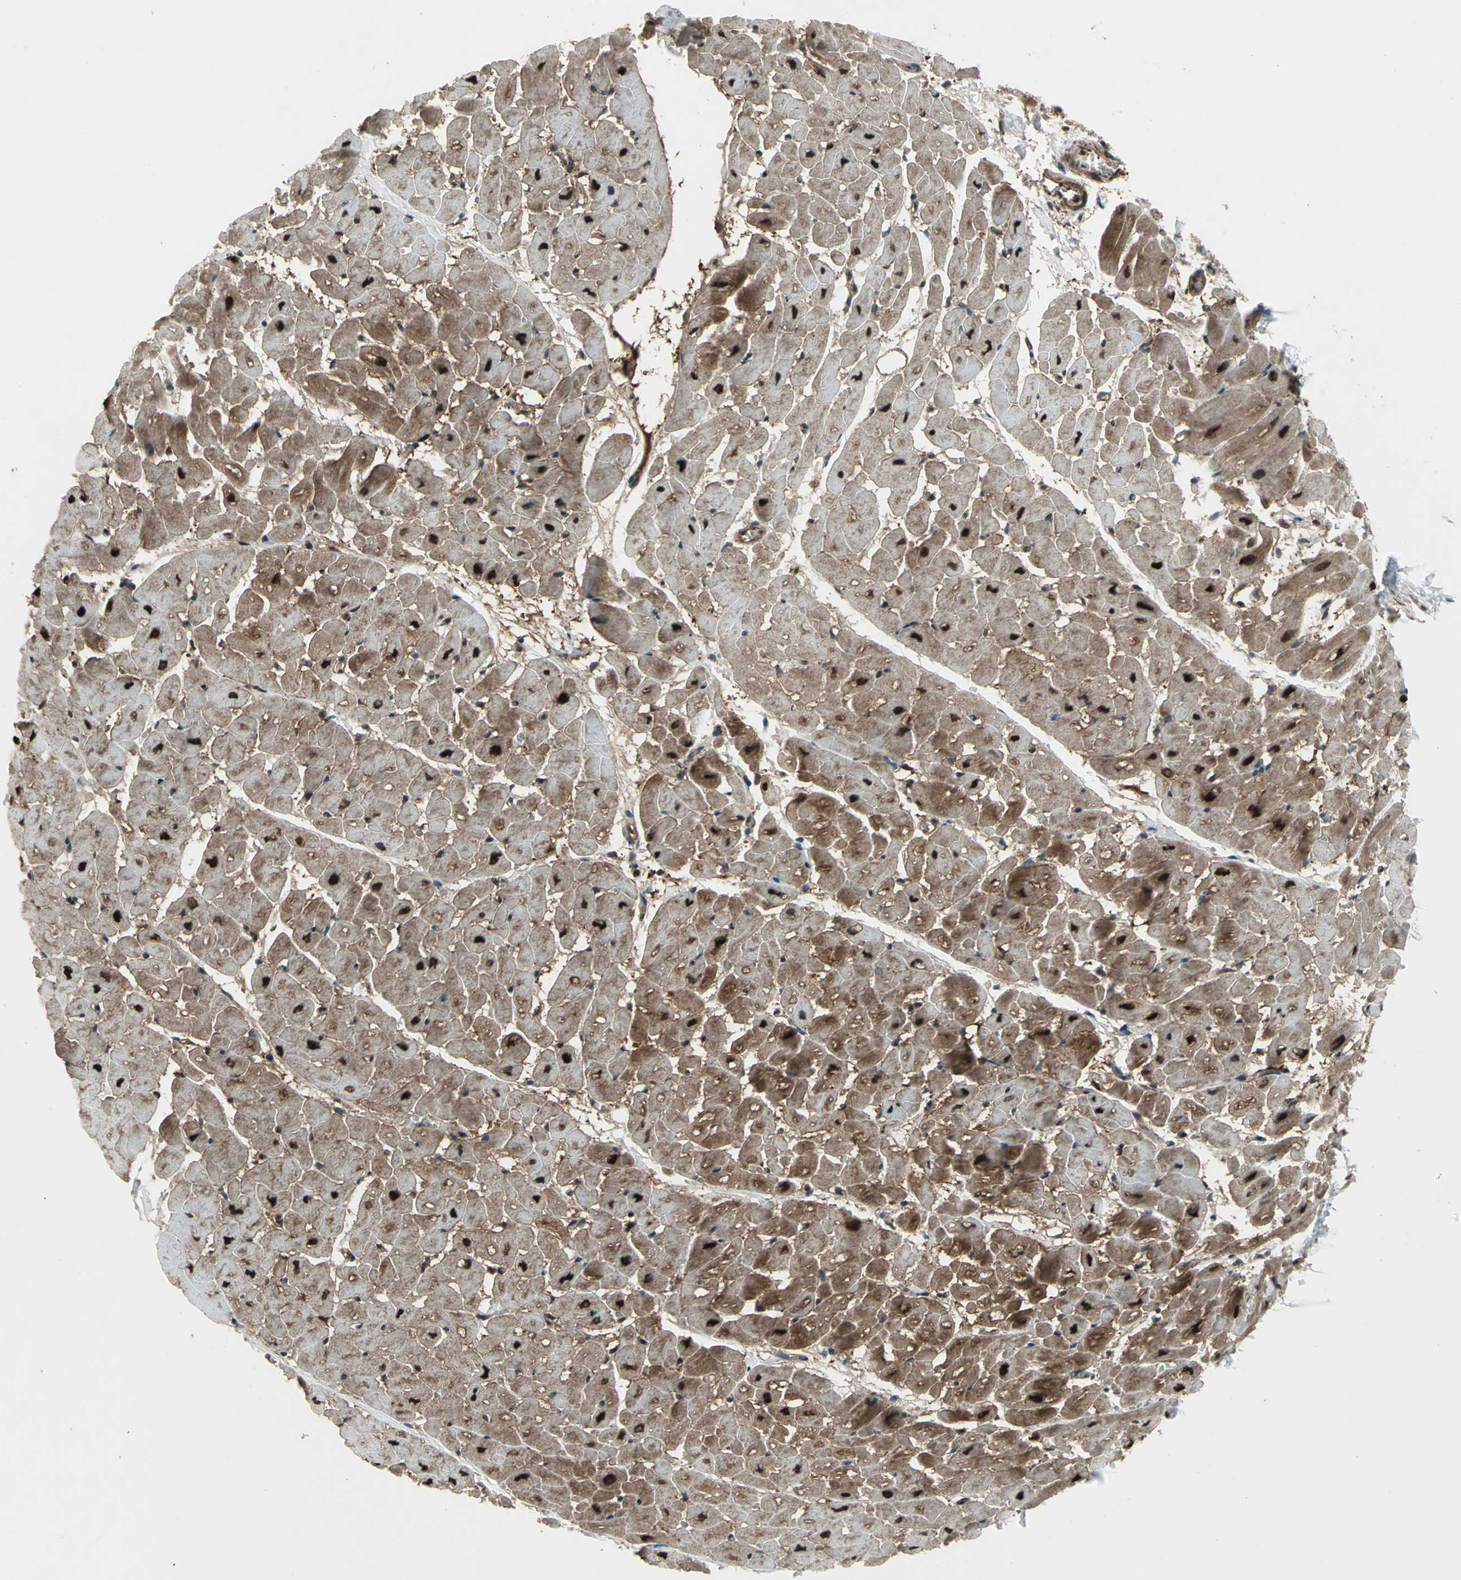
{"staining": {"intensity": "moderate", "quantity": ">75%", "location": "cytoplasmic/membranous"}, "tissue": "heart muscle", "cell_type": "Cardiomyocytes", "image_type": "normal", "snomed": [{"axis": "morphology", "description": "Normal tissue, NOS"}, {"axis": "topography", "description": "Heart"}], "caption": "Human heart muscle stained with a protein marker demonstrates moderate staining in cardiomyocytes.", "gene": "COPS5", "patient": {"sex": "male", "age": 45}}